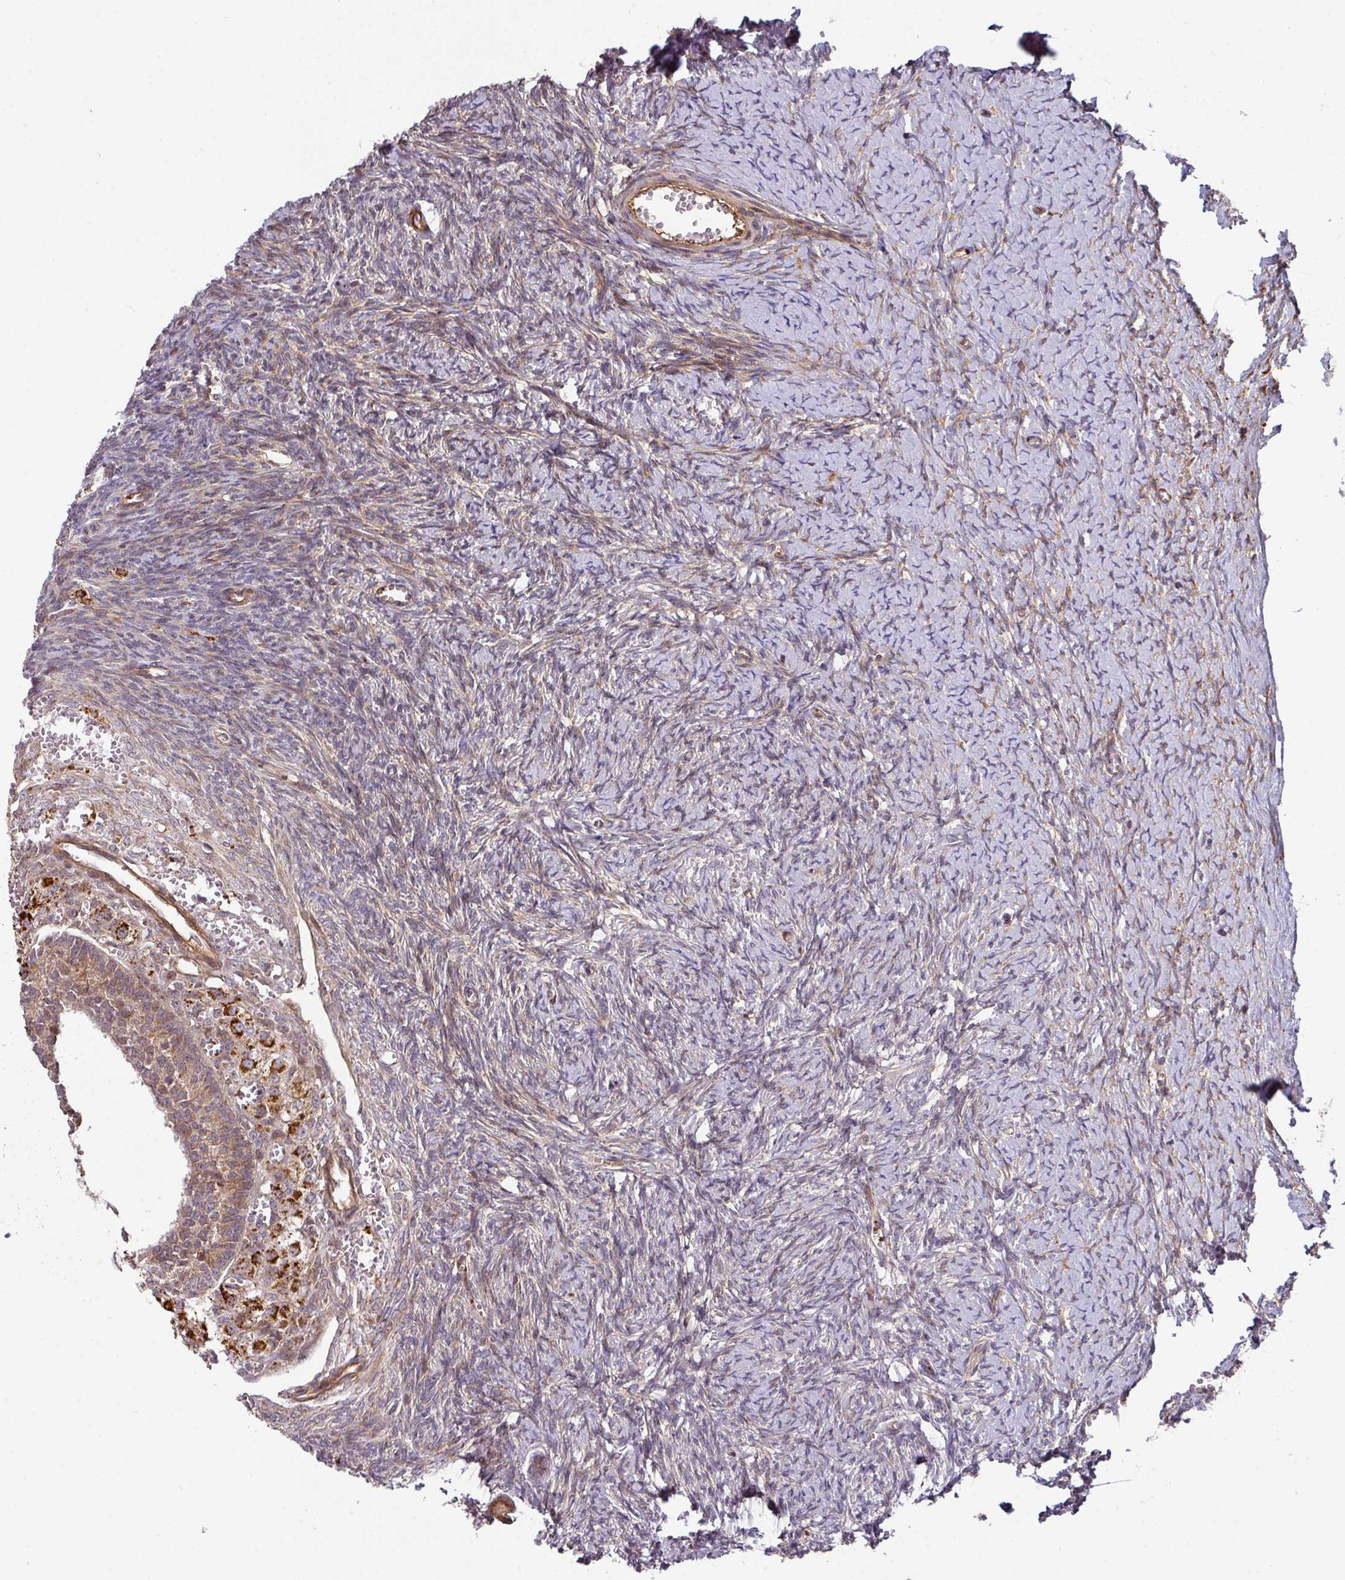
{"staining": {"intensity": "moderate", "quantity": ">75%", "location": "cytoplasmic/membranous"}, "tissue": "ovary", "cell_type": "Follicle cells", "image_type": "normal", "snomed": [{"axis": "morphology", "description": "Normal tissue, NOS"}, {"axis": "topography", "description": "Ovary"}], "caption": "Immunohistochemical staining of unremarkable human ovary reveals moderate cytoplasmic/membranous protein staining in approximately >75% of follicle cells.", "gene": "CASP2", "patient": {"sex": "female", "age": 39}}